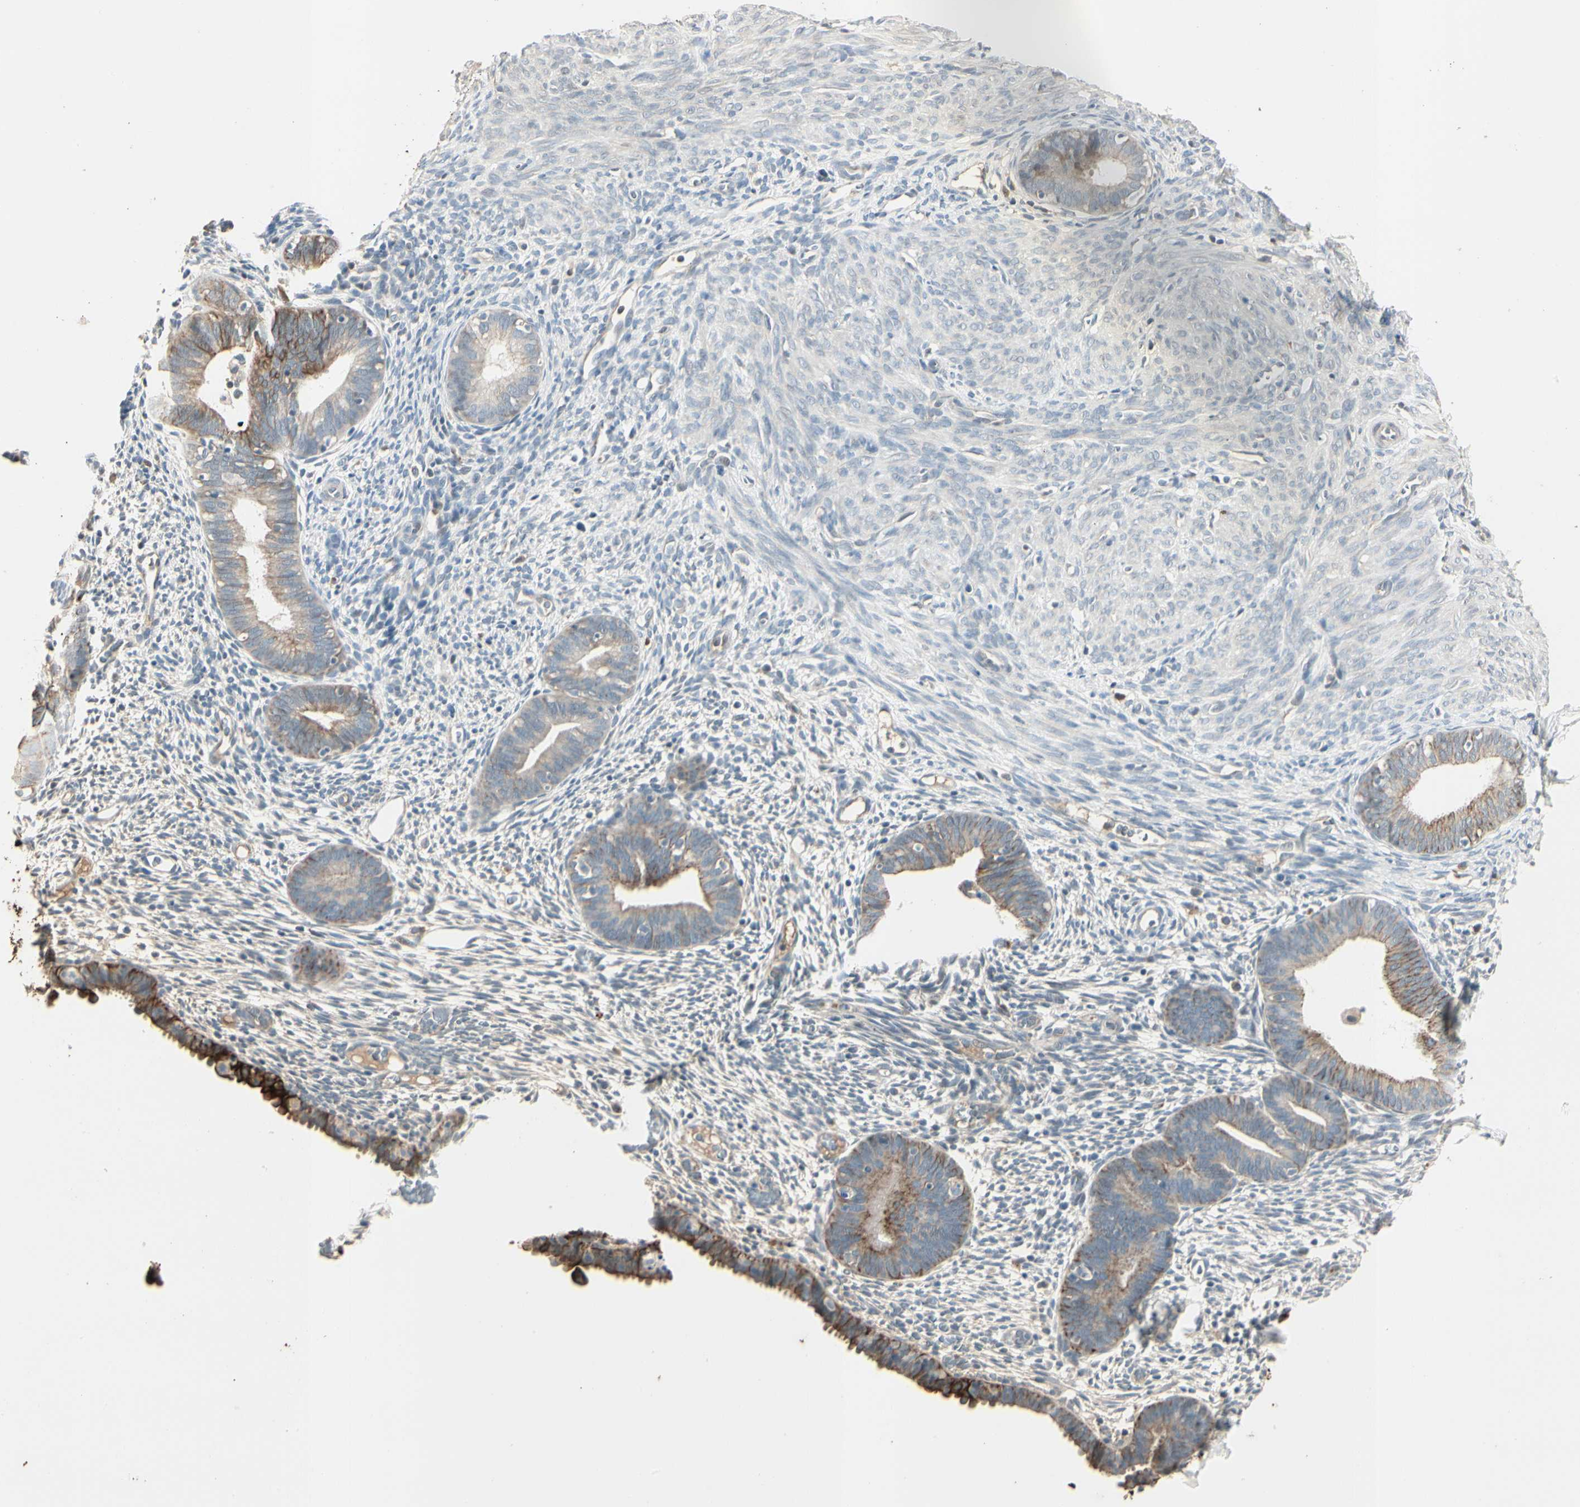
{"staining": {"intensity": "negative", "quantity": "none", "location": "none"}, "tissue": "endometrium", "cell_type": "Cells in endometrial stroma", "image_type": "normal", "snomed": [{"axis": "morphology", "description": "Normal tissue, NOS"}, {"axis": "morphology", "description": "Atrophy, NOS"}, {"axis": "topography", "description": "Uterus"}, {"axis": "topography", "description": "Endometrium"}], "caption": "Cells in endometrial stroma show no significant protein expression in benign endometrium. (Brightfield microscopy of DAB IHC at high magnification).", "gene": "SKIL", "patient": {"sex": "female", "age": 68}}